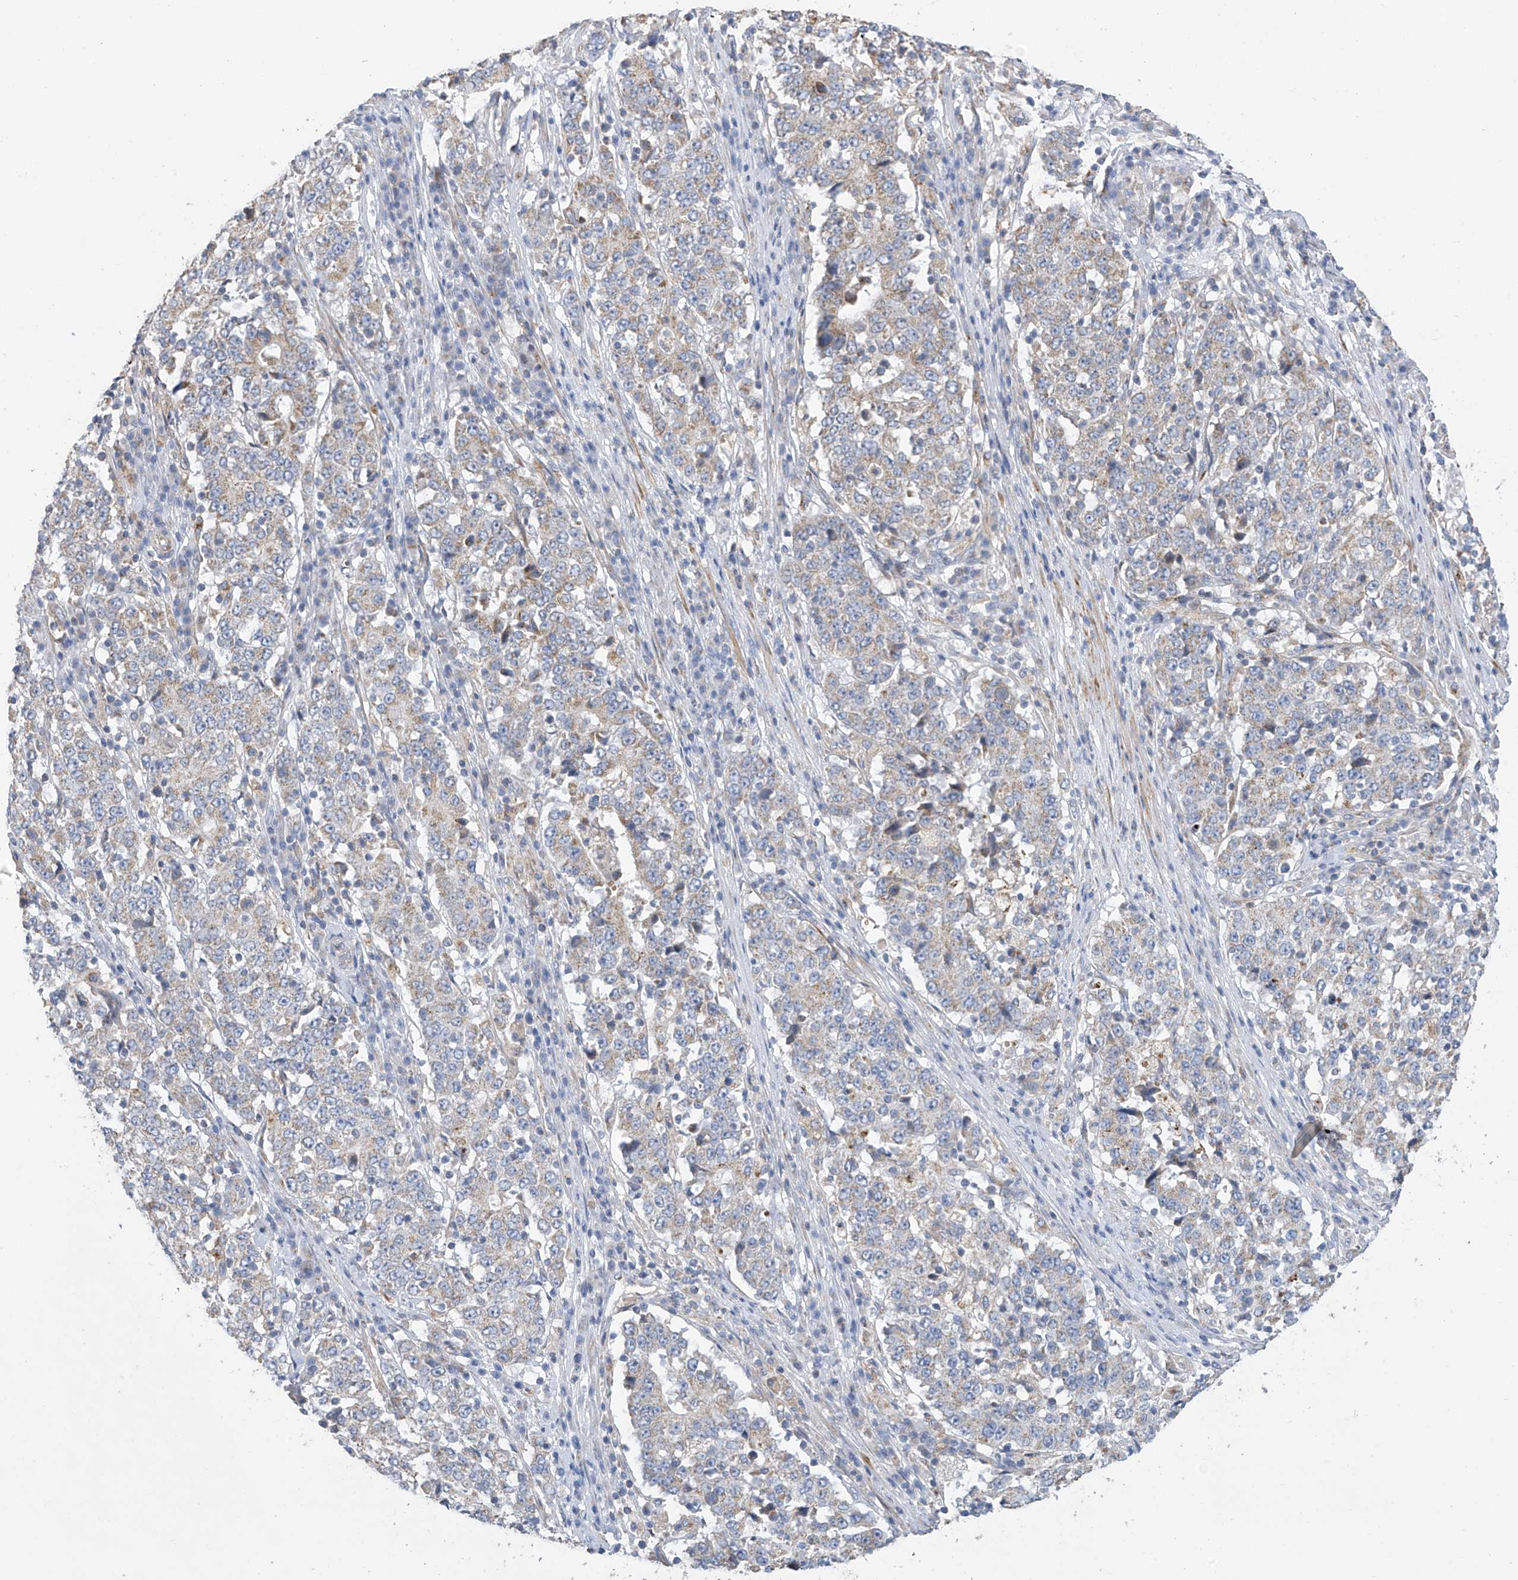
{"staining": {"intensity": "weak", "quantity": "<25%", "location": "cytoplasmic/membranous"}, "tissue": "stomach cancer", "cell_type": "Tumor cells", "image_type": "cancer", "snomed": [{"axis": "morphology", "description": "Adenocarcinoma, NOS"}, {"axis": "topography", "description": "Stomach"}], "caption": "This is an immunohistochemistry image of human stomach cancer. There is no staining in tumor cells.", "gene": "ITM2B", "patient": {"sex": "male", "age": 59}}